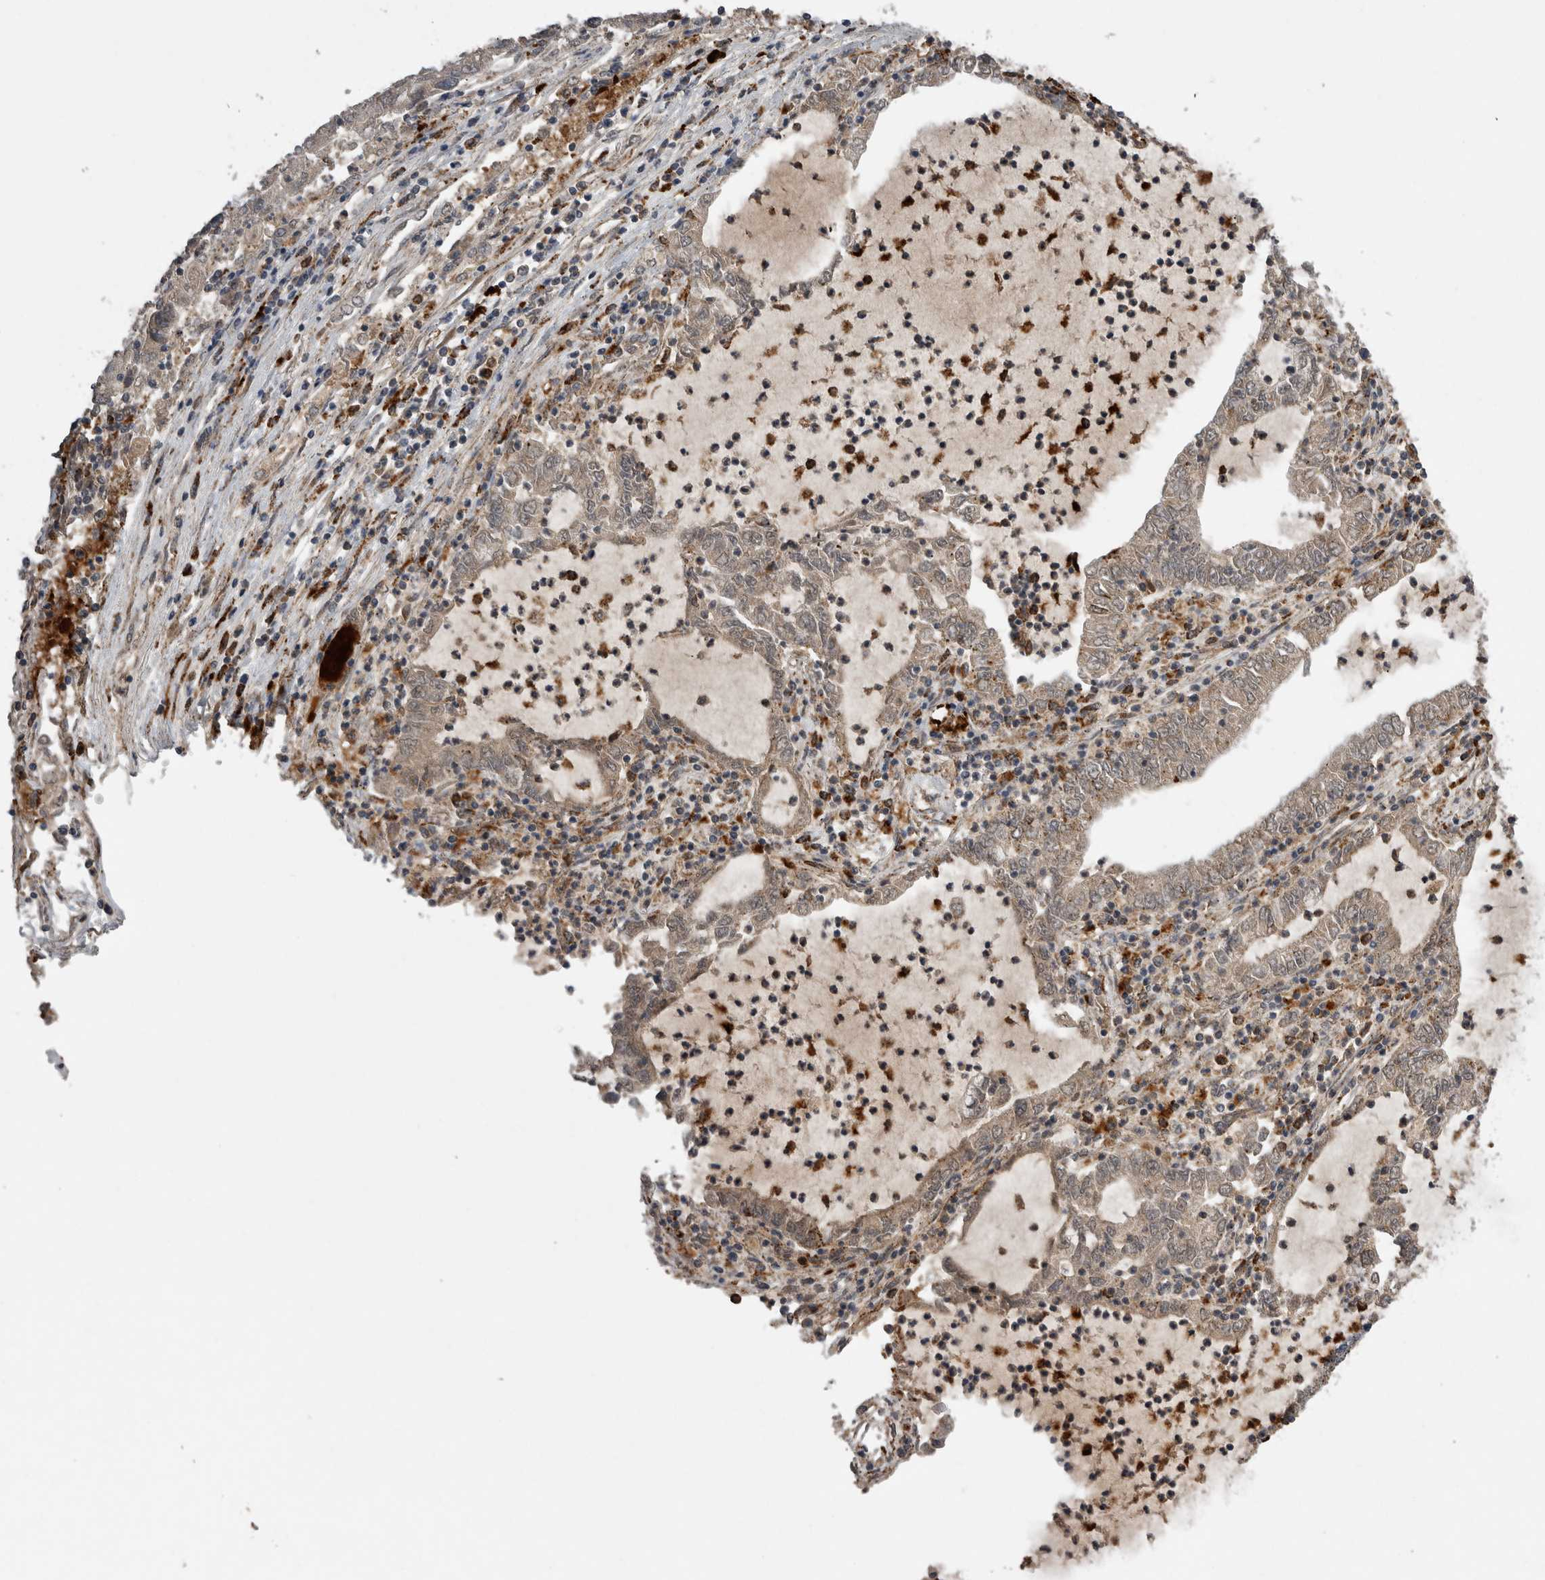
{"staining": {"intensity": "weak", "quantity": "25%-75%", "location": "cytoplasmic/membranous"}, "tissue": "lung cancer", "cell_type": "Tumor cells", "image_type": "cancer", "snomed": [{"axis": "morphology", "description": "Adenocarcinoma, NOS"}, {"axis": "topography", "description": "Lung"}], "caption": "An image of lung cancer stained for a protein demonstrates weak cytoplasmic/membranous brown staining in tumor cells. (DAB (3,3'-diaminobenzidine) IHC, brown staining for protein, blue staining for nuclei).", "gene": "CTSZ", "patient": {"sex": "female", "age": 51}}